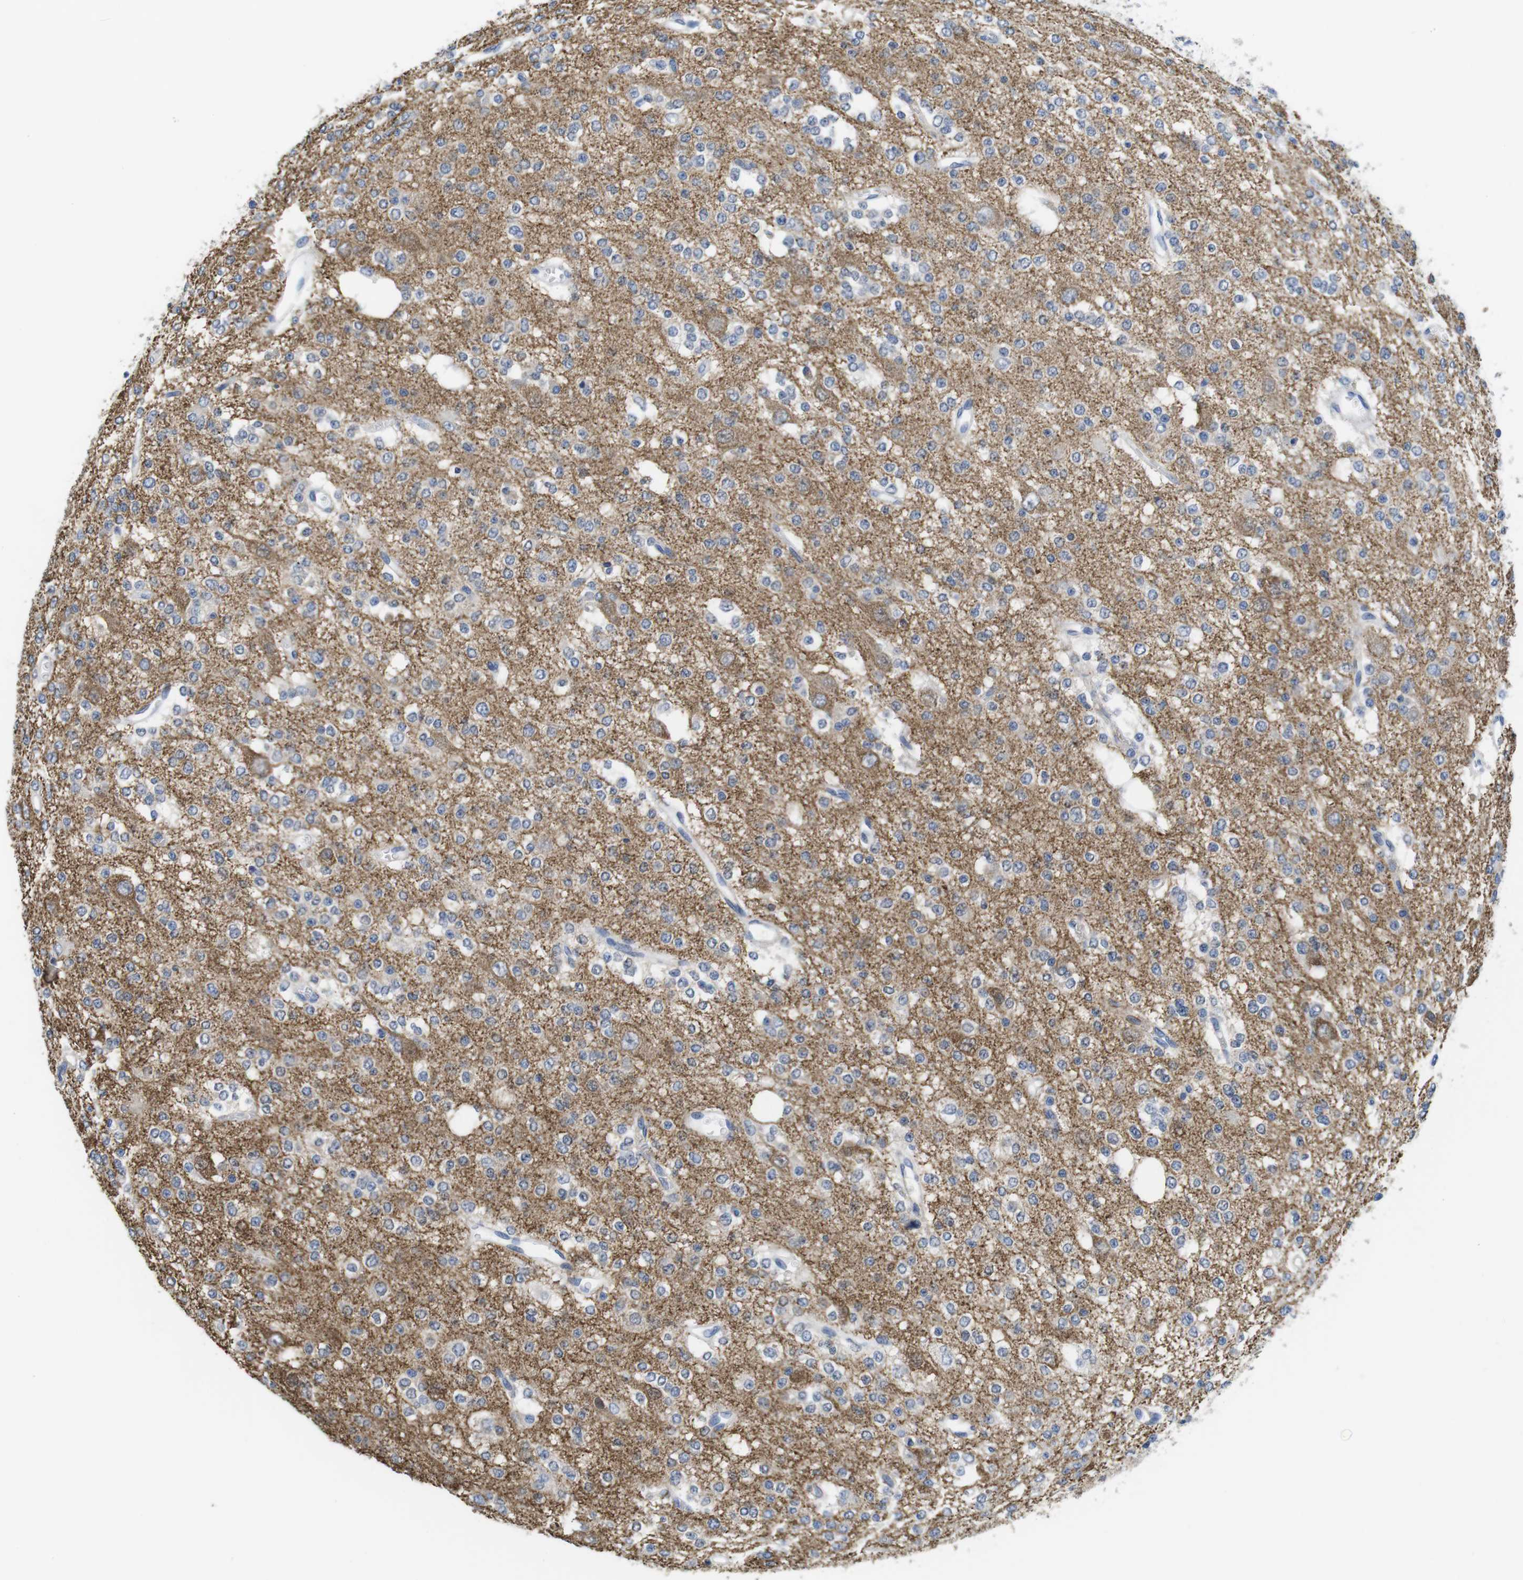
{"staining": {"intensity": "negative", "quantity": "none", "location": "none"}, "tissue": "glioma", "cell_type": "Tumor cells", "image_type": "cancer", "snomed": [{"axis": "morphology", "description": "Glioma, malignant, Low grade"}, {"axis": "topography", "description": "Brain"}], "caption": "DAB immunohistochemical staining of glioma reveals no significant staining in tumor cells.", "gene": "MAP6", "patient": {"sex": "male", "age": 38}}